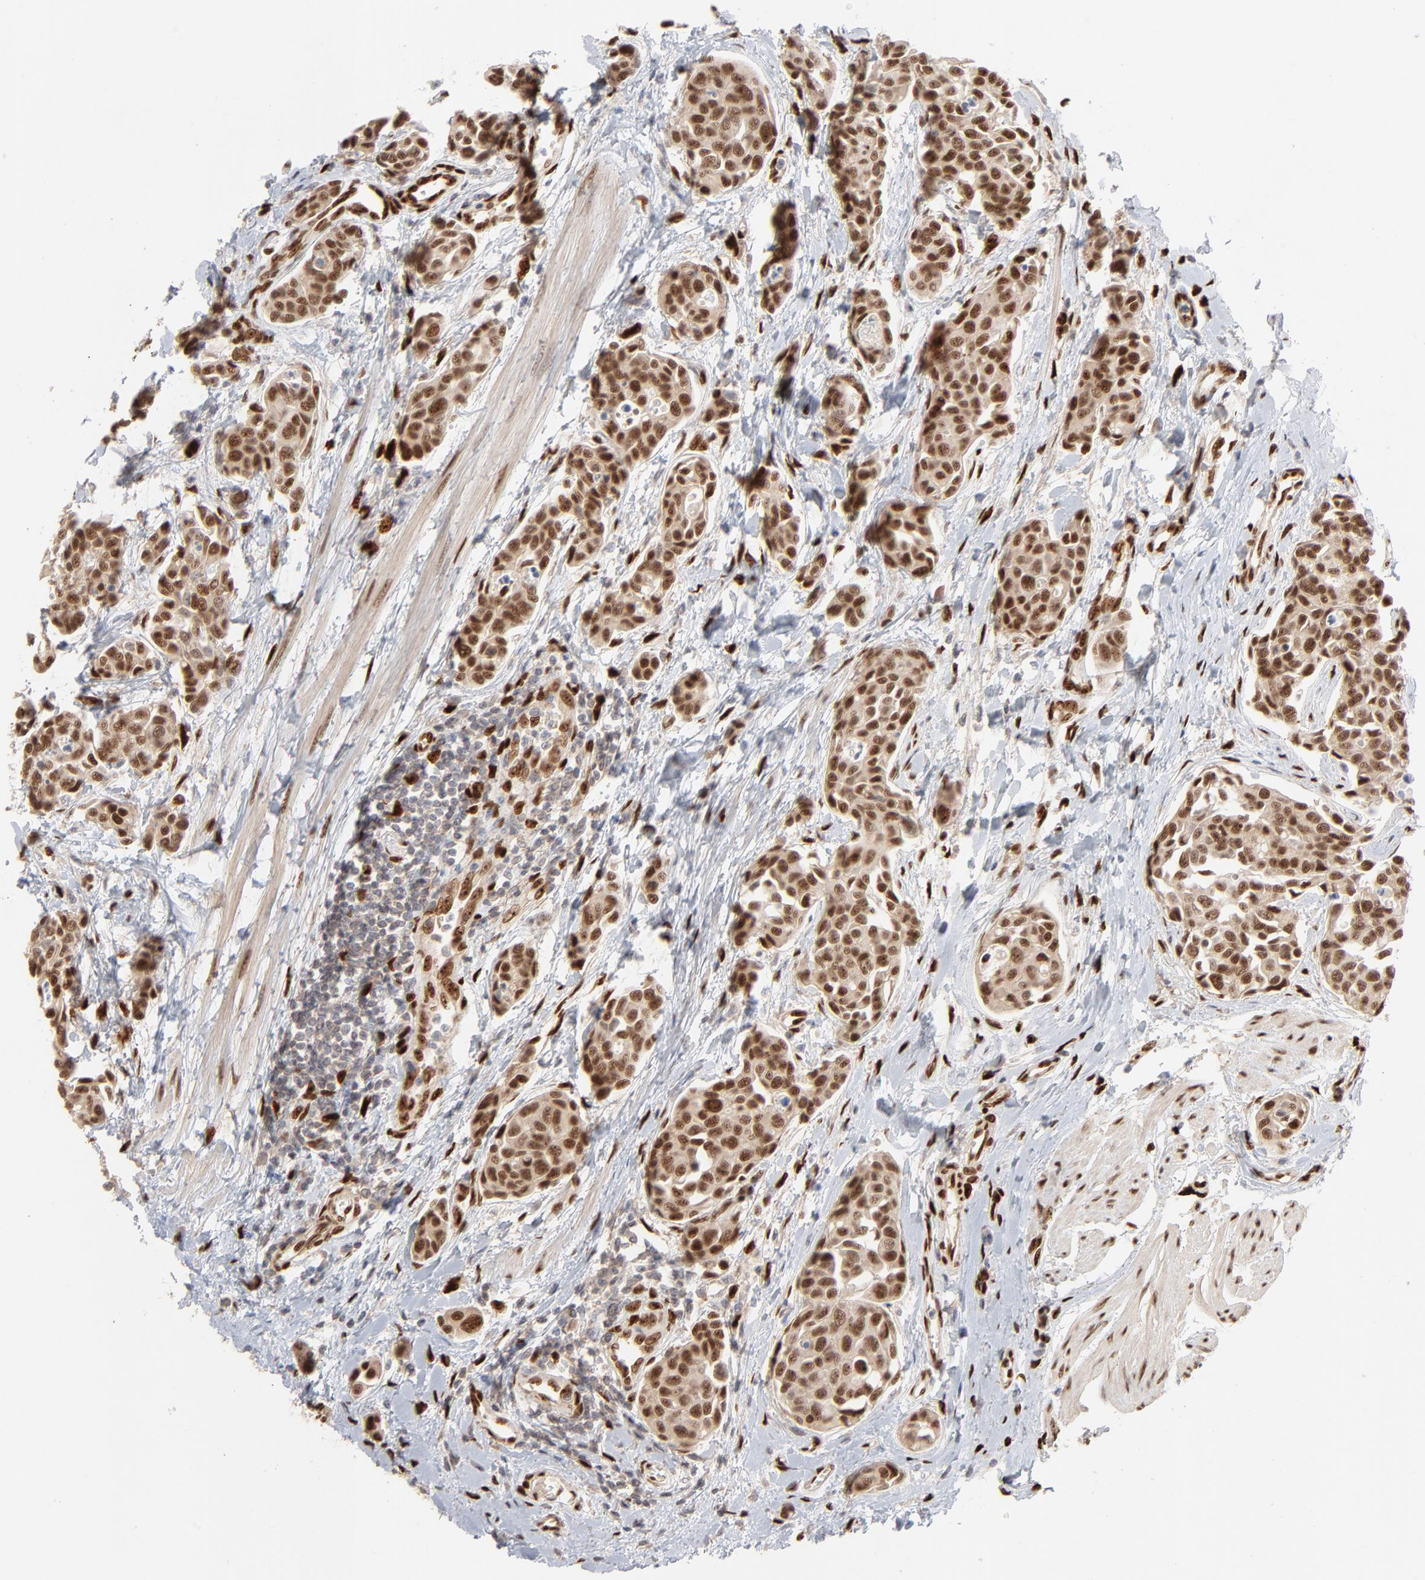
{"staining": {"intensity": "strong", "quantity": ">75%", "location": "nuclear"}, "tissue": "urothelial cancer", "cell_type": "Tumor cells", "image_type": "cancer", "snomed": [{"axis": "morphology", "description": "Urothelial carcinoma, High grade"}, {"axis": "topography", "description": "Urinary bladder"}], "caption": "Urothelial cancer tissue exhibits strong nuclear positivity in approximately >75% of tumor cells, visualized by immunohistochemistry.", "gene": "NFIB", "patient": {"sex": "male", "age": 78}}